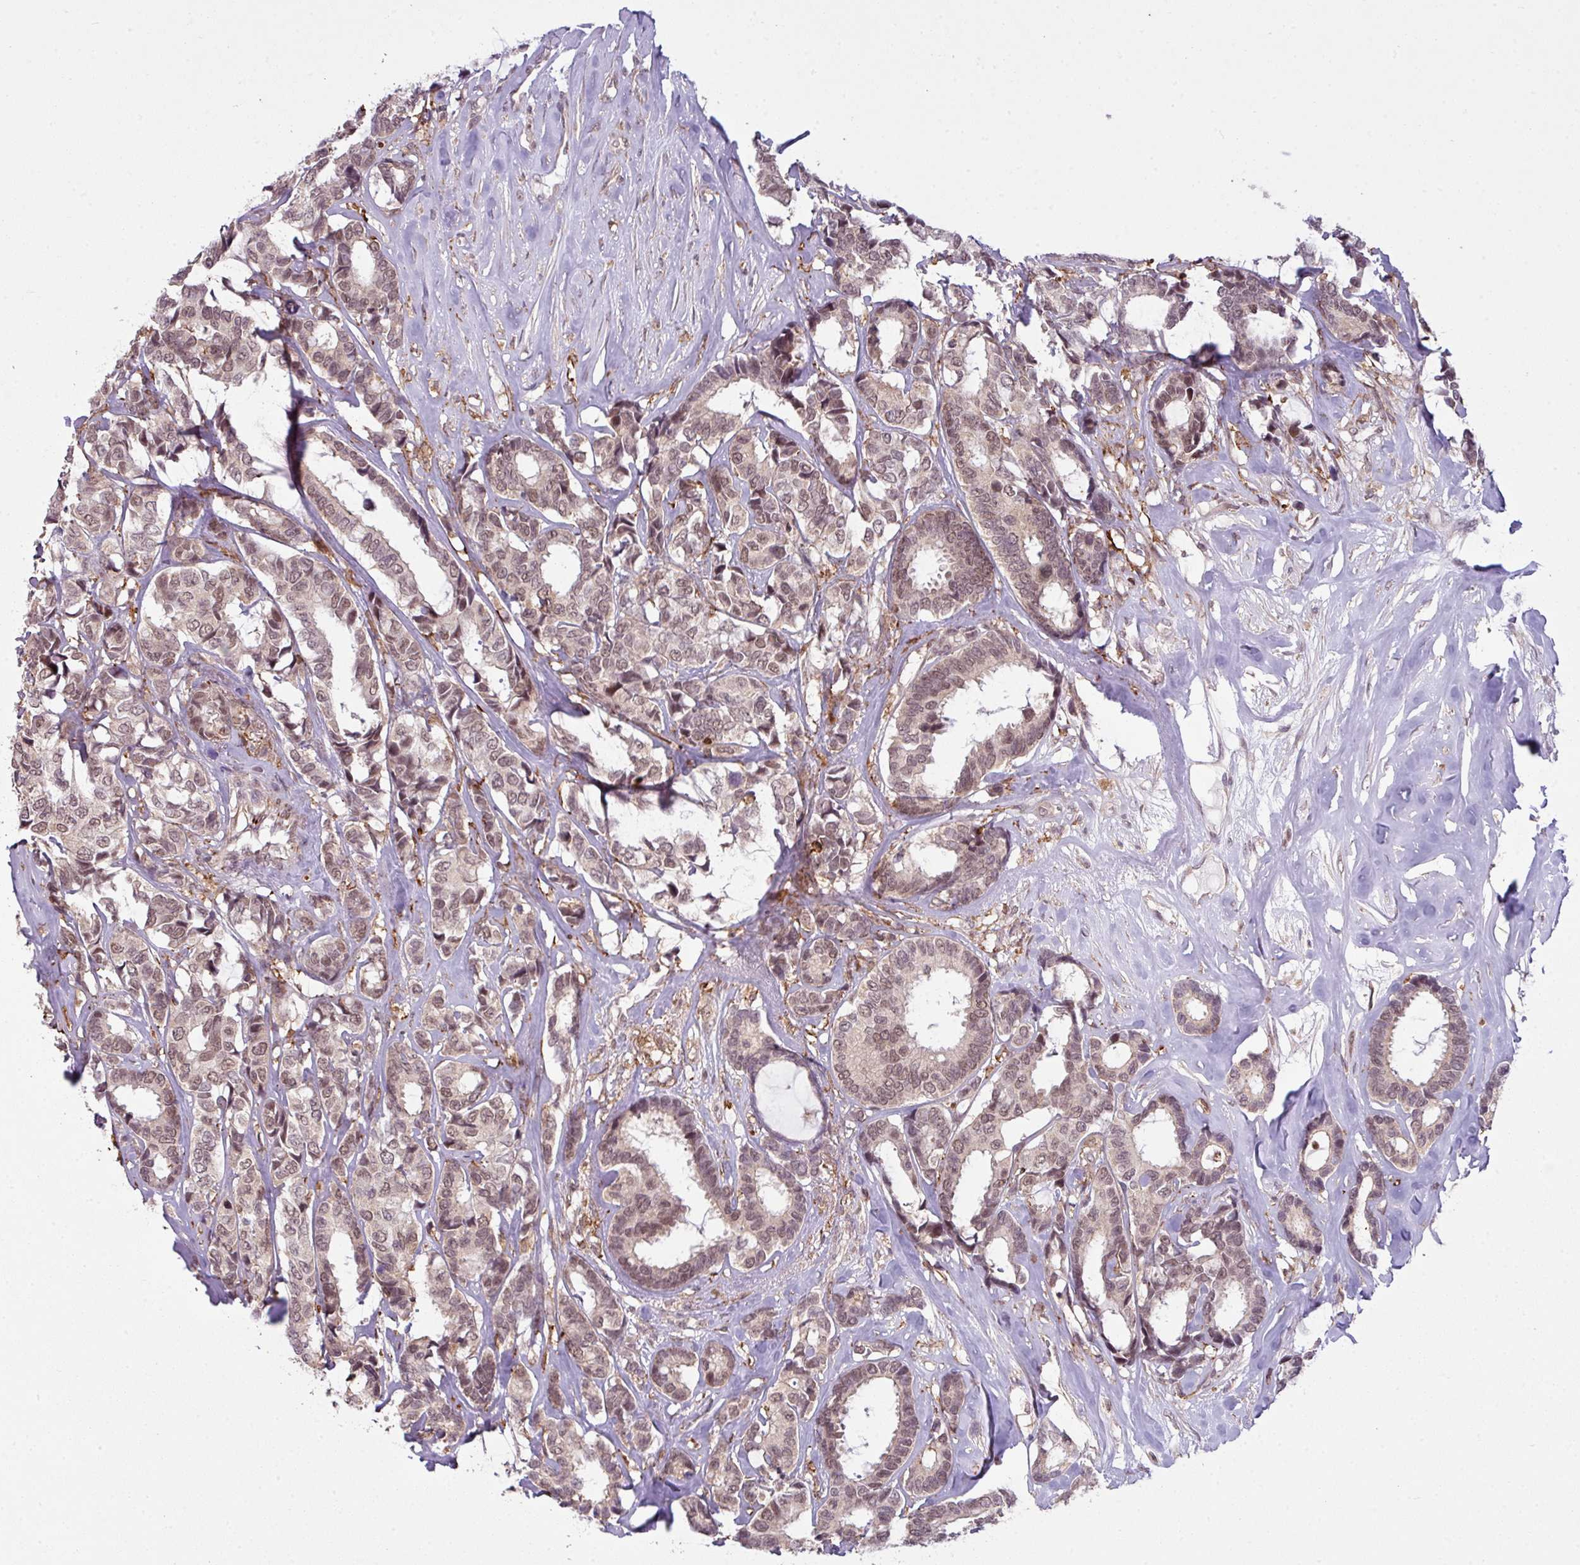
{"staining": {"intensity": "weak", "quantity": ">75%", "location": "nuclear"}, "tissue": "breast cancer", "cell_type": "Tumor cells", "image_type": "cancer", "snomed": [{"axis": "morphology", "description": "Duct carcinoma"}, {"axis": "topography", "description": "Breast"}], "caption": "A micrograph of breast cancer stained for a protein demonstrates weak nuclear brown staining in tumor cells.", "gene": "ZC2HC1C", "patient": {"sex": "female", "age": 87}}